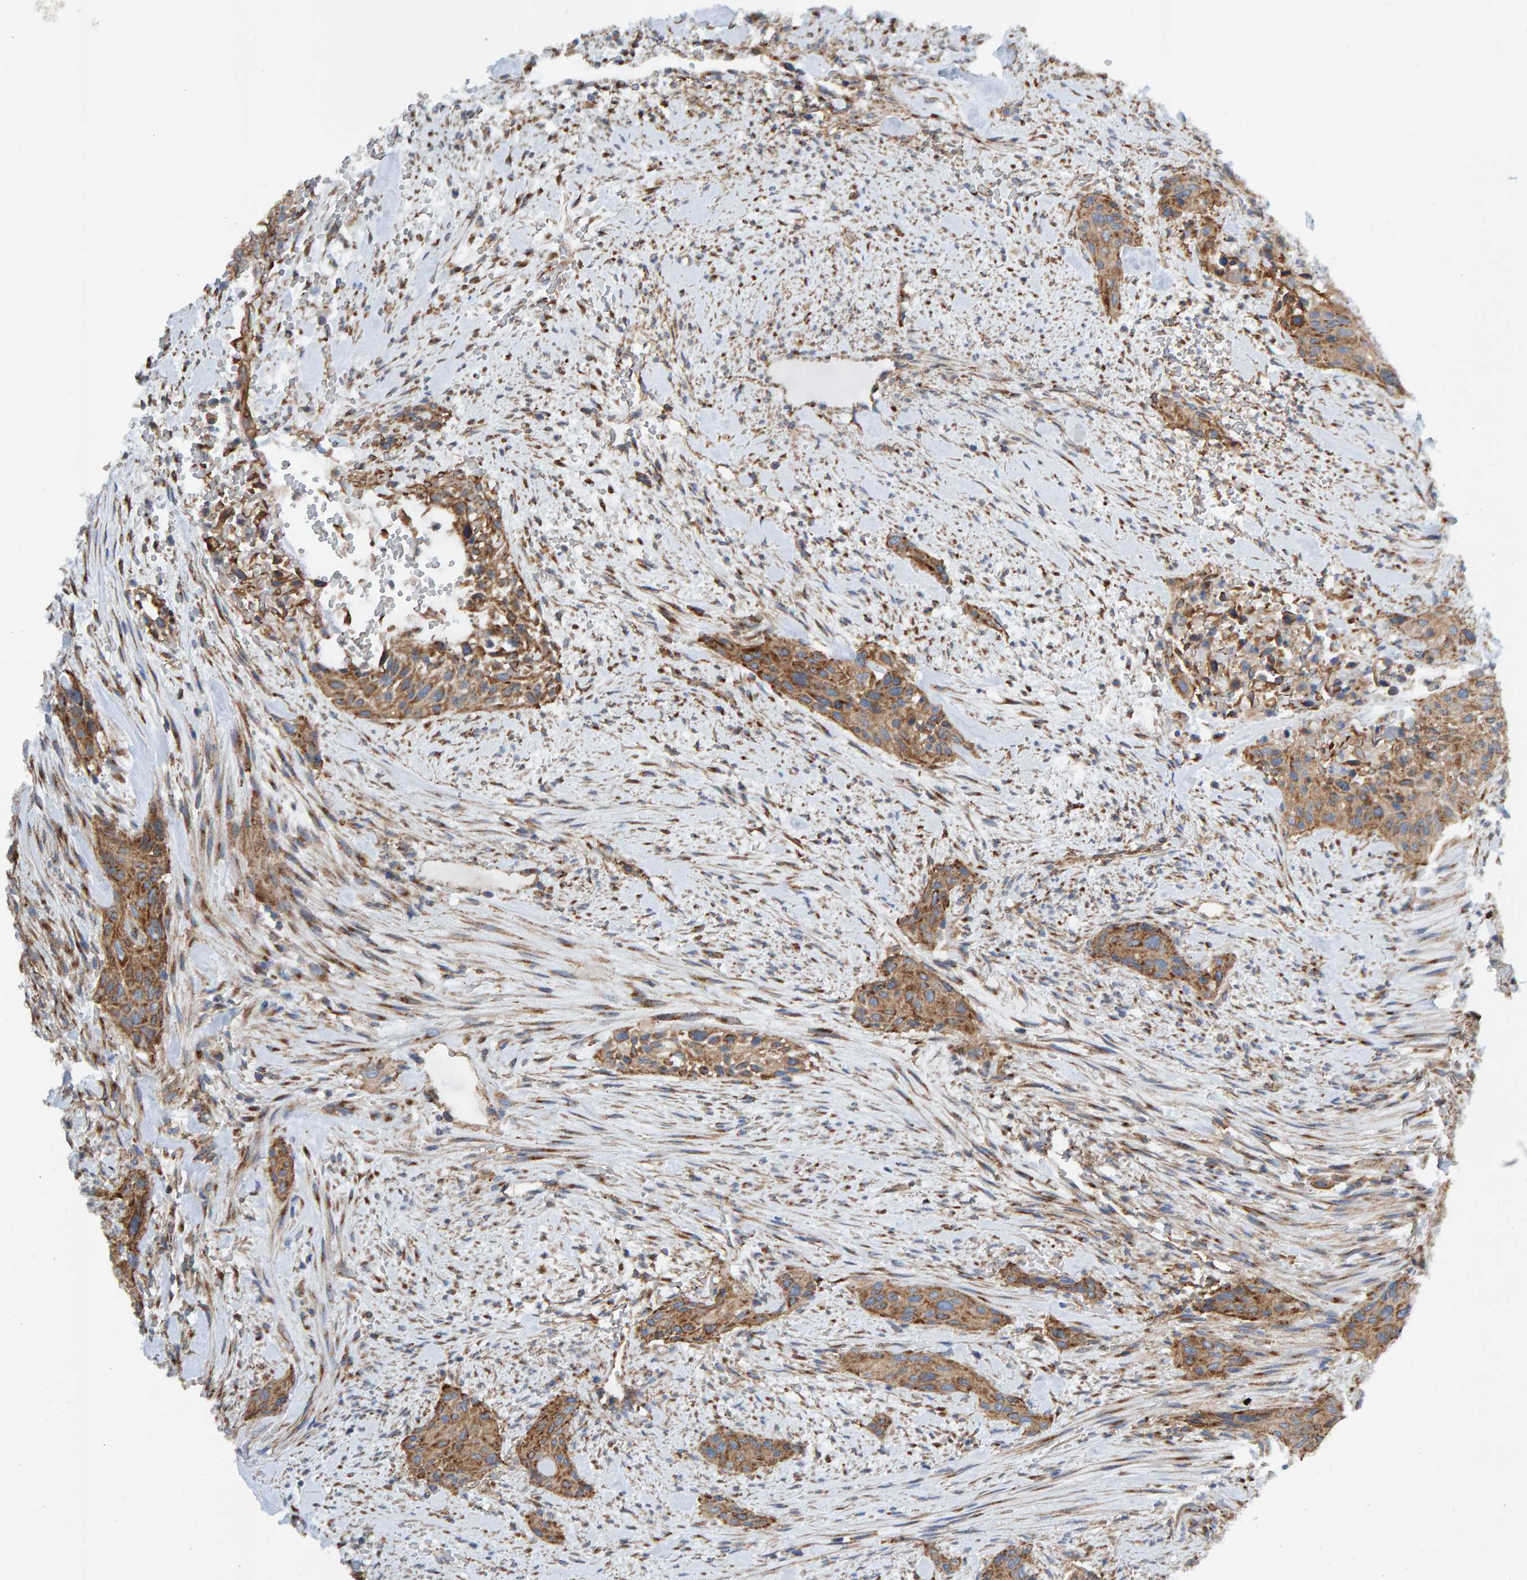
{"staining": {"intensity": "strong", "quantity": ">75%", "location": "cytoplasmic/membranous"}, "tissue": "urothelial cancer", "cell_type": "Tumor cells", "image_type": "cancer", "snomed": [{"axis": "morphology", "description": "Urothelial carcinoma, High grade"}, {"axis": "topography", "description": "Urinary bladder"}], "caption": "Urothelial cancer stained for a protein (brown) demonstrates strong cytoplasmic/membranous positive positivity in about >75% of tumor cells.", "gene": "MKLN1", "patient": {"sex": "male", "age": 35}}